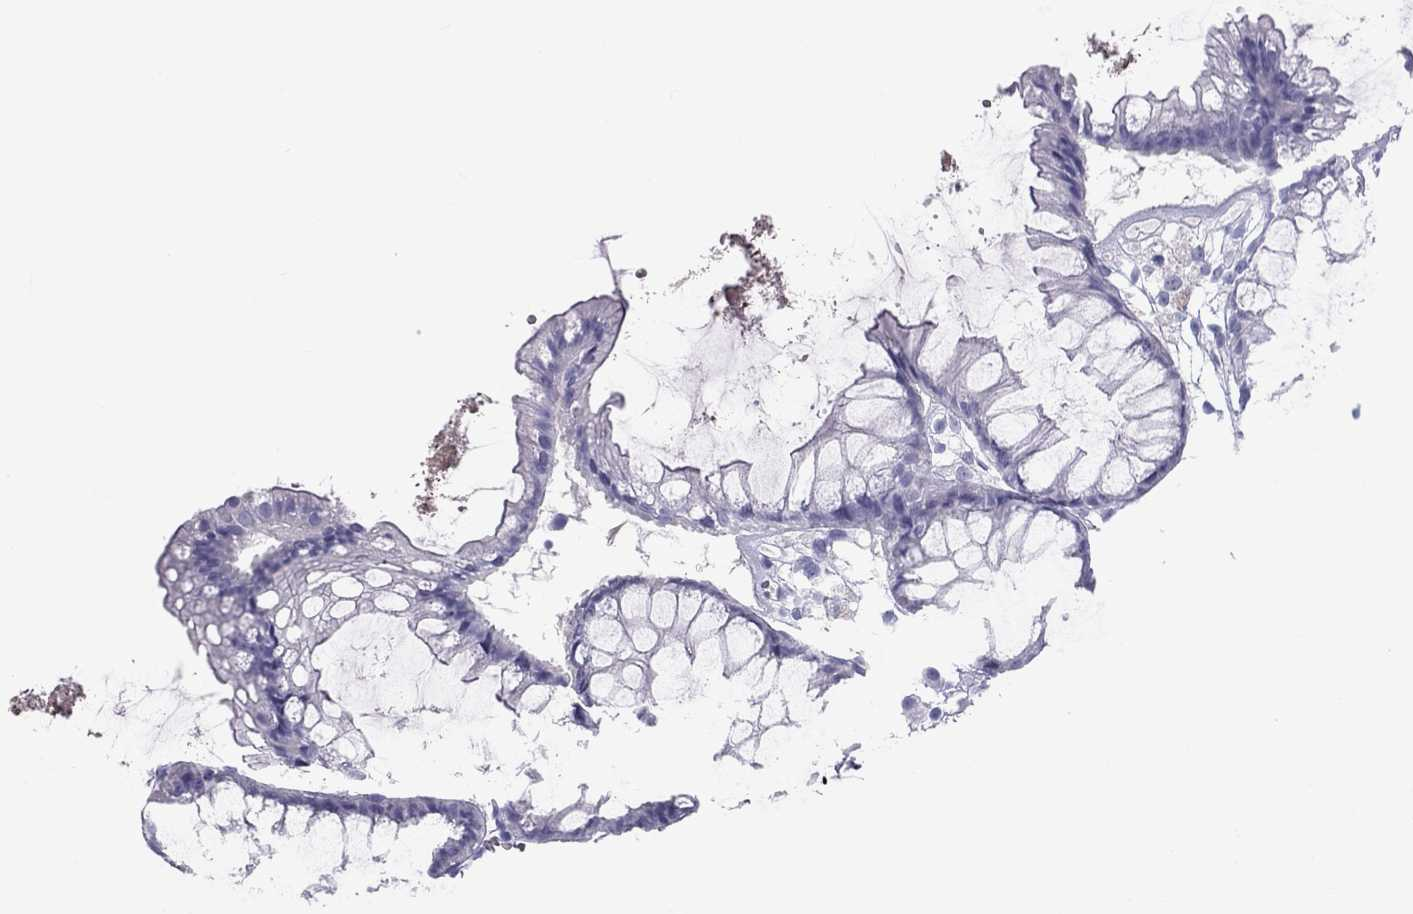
{"staining": {"intensity": "negative", "quantity": "none", "location": "none"}, "tissue": "colon", "cell_type": "Endothelial cells", "image_type": "normal", "snomed": [{"axis": "morphology", "description": "Normal tissue, NOS"}, {"axis": "morphology", "description": "Adenocarcinoma, NOS"}, {"axis": "topography", "description": "Colon"}], "caption": "This photomicrograph is of normal colon stained with immunohistochemistry to label a protein in brown with the nuclei are counter-stained blue. There is no positivity in endothelial cells. The staining is performed using DAB (3,3'-diaminobenzidine) brown chromogen with nuclei counter-stained in using hematoxylin.", "gene": "FSCN3", "patient": {"sex": "male", "age": 65}}